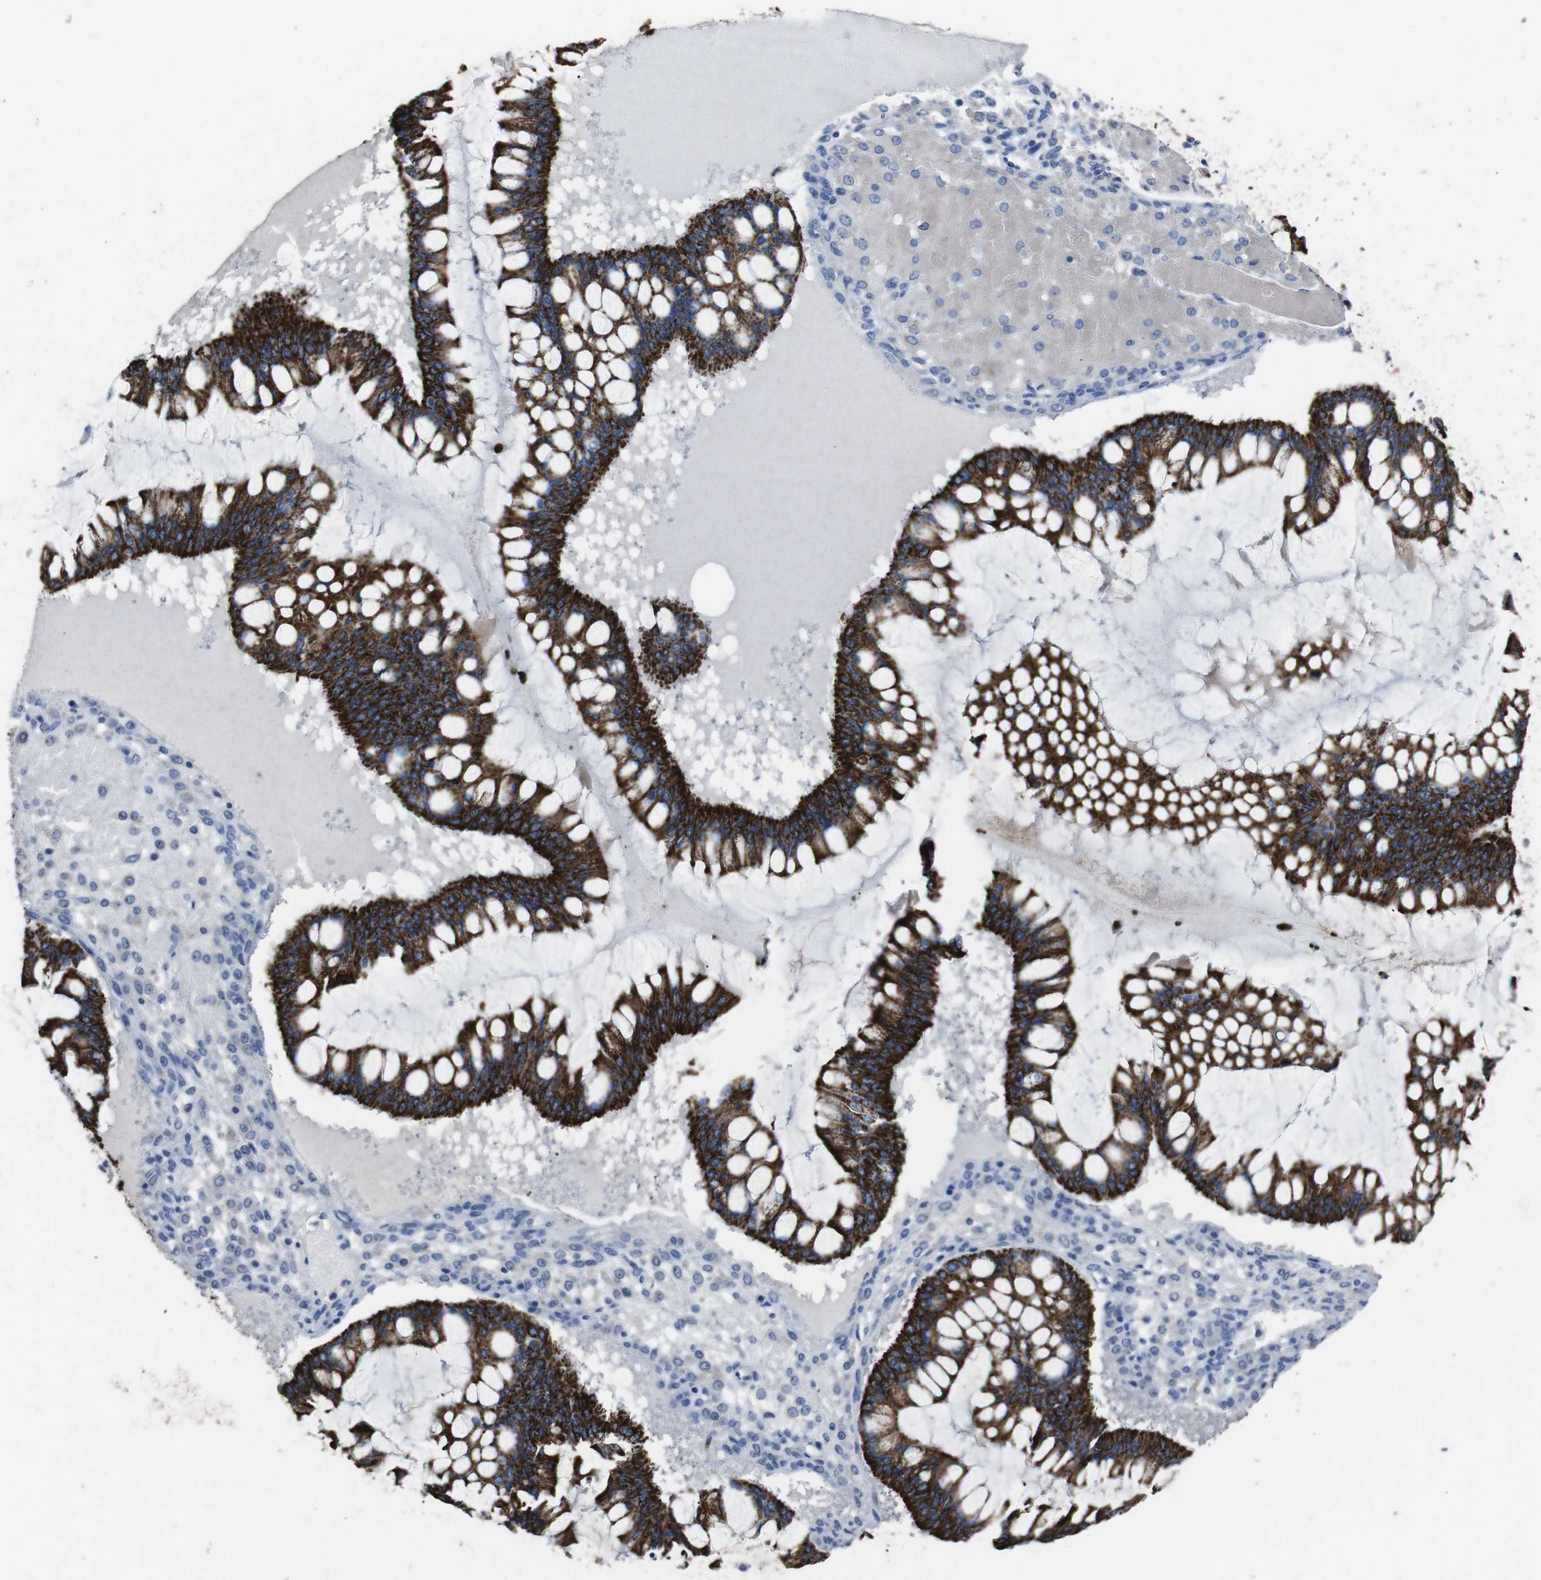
{"staining": {"intensity": "strong", "quantity": ">75%", "location": "cytoplasmic/membranous"}, "tissue": "ovarian cancer", "cell_type": "Tumor cells", "image_type": "cancer", "snomed": [{"axis": "morphology", "description": "Cystadenocarcinoma, mucinous, NOS"}, {"axis": "topography", "description": "Ovary"}], "caption": "A brown stain highlights strong cytoplasmic/membranous expression of a protein in ovarian cancer (mucinous cystadenocarcinoma) tumor cells. The protein of interest is shown in brown color, while the nuclei are stained blue.", "gene": "GJB2", "patient": {"sex": "female", "age": 73}}